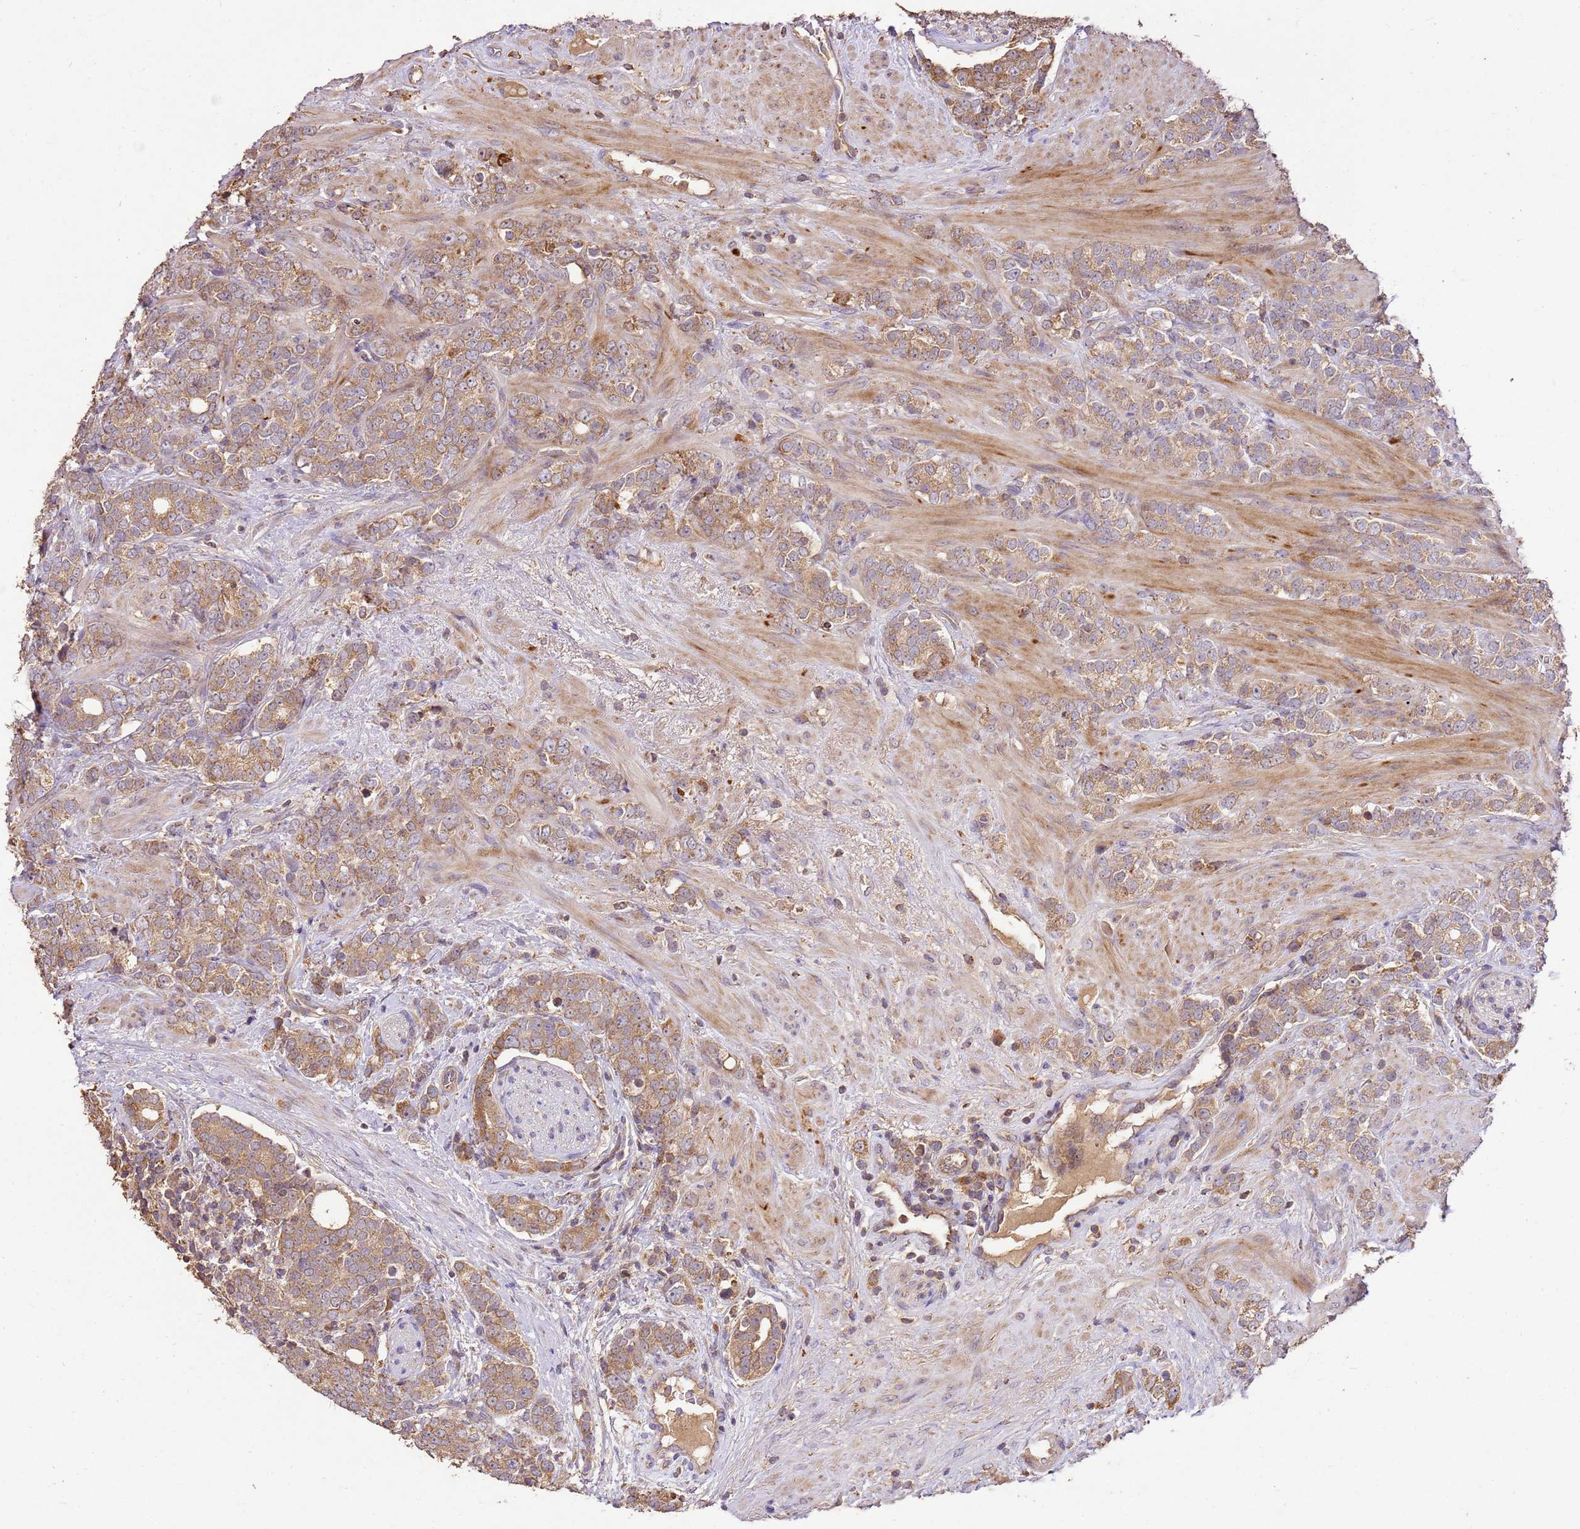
{"staining": {"intensity": "moderate", "quantity": ">75%", "location": "cytoplasmic/membranous"}, "tissue": "prostate cancer", "cell_type": "Tumor cells", "image_type": "cancer", "snomed": [{"axis": "morphology", "description": "Adenocarcinoma, High grade"}, {"axis": "topography", "description": "Prostate"}], "caption": "A micrograph showing moderate cytoplasmic/membranous positivity in about >75% of tumor cells in prostate cancer (adenocarcinoma (high-grade)), as visualized by brown immunohistochemical staining.", "gene": "LRRC28", "patient": {"sex": "male", "age": 64}}